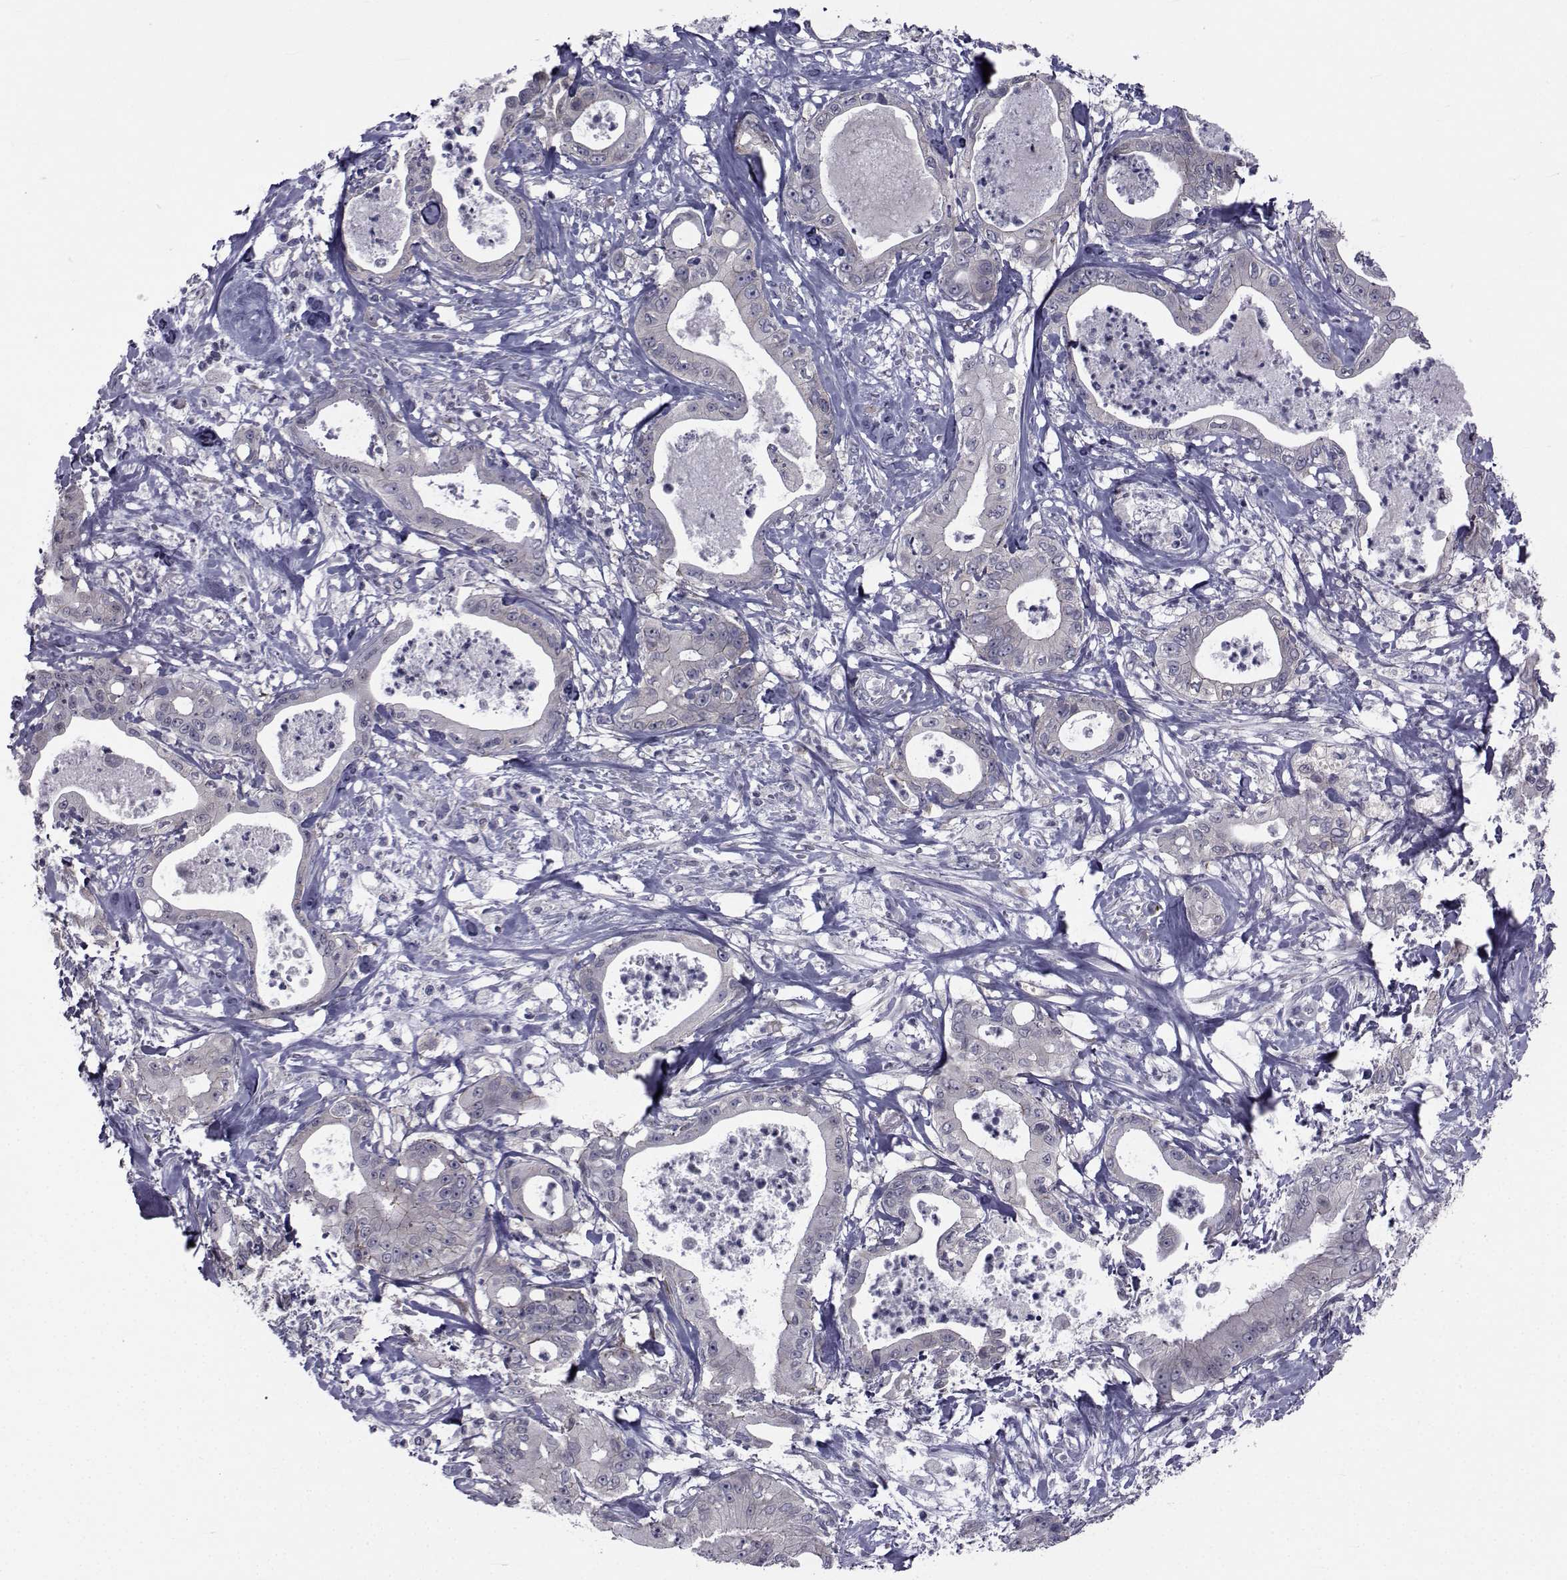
{"staining": {"intensity": "negative", "quantity": "none", "location": "none"}, "tissue": "pancreatic cancer", "cell_type": "Tumor cells", "image_type": "cancer", "snomed": [{"axis": "morphology", "description": "Adenocarcinoma, NOS"}, {"axis": "topography", "description": "Pancreas"}], "caption": "Immunohistochemistry histopathology image of neoplastic tissue: pancreatic cancer stained with DAB (3,3'-diaminobenzidine) shows no significant protein staining in tumor cells.", "gene": "SLC30A10", "patient": {"sex": "male", "age": 71}}